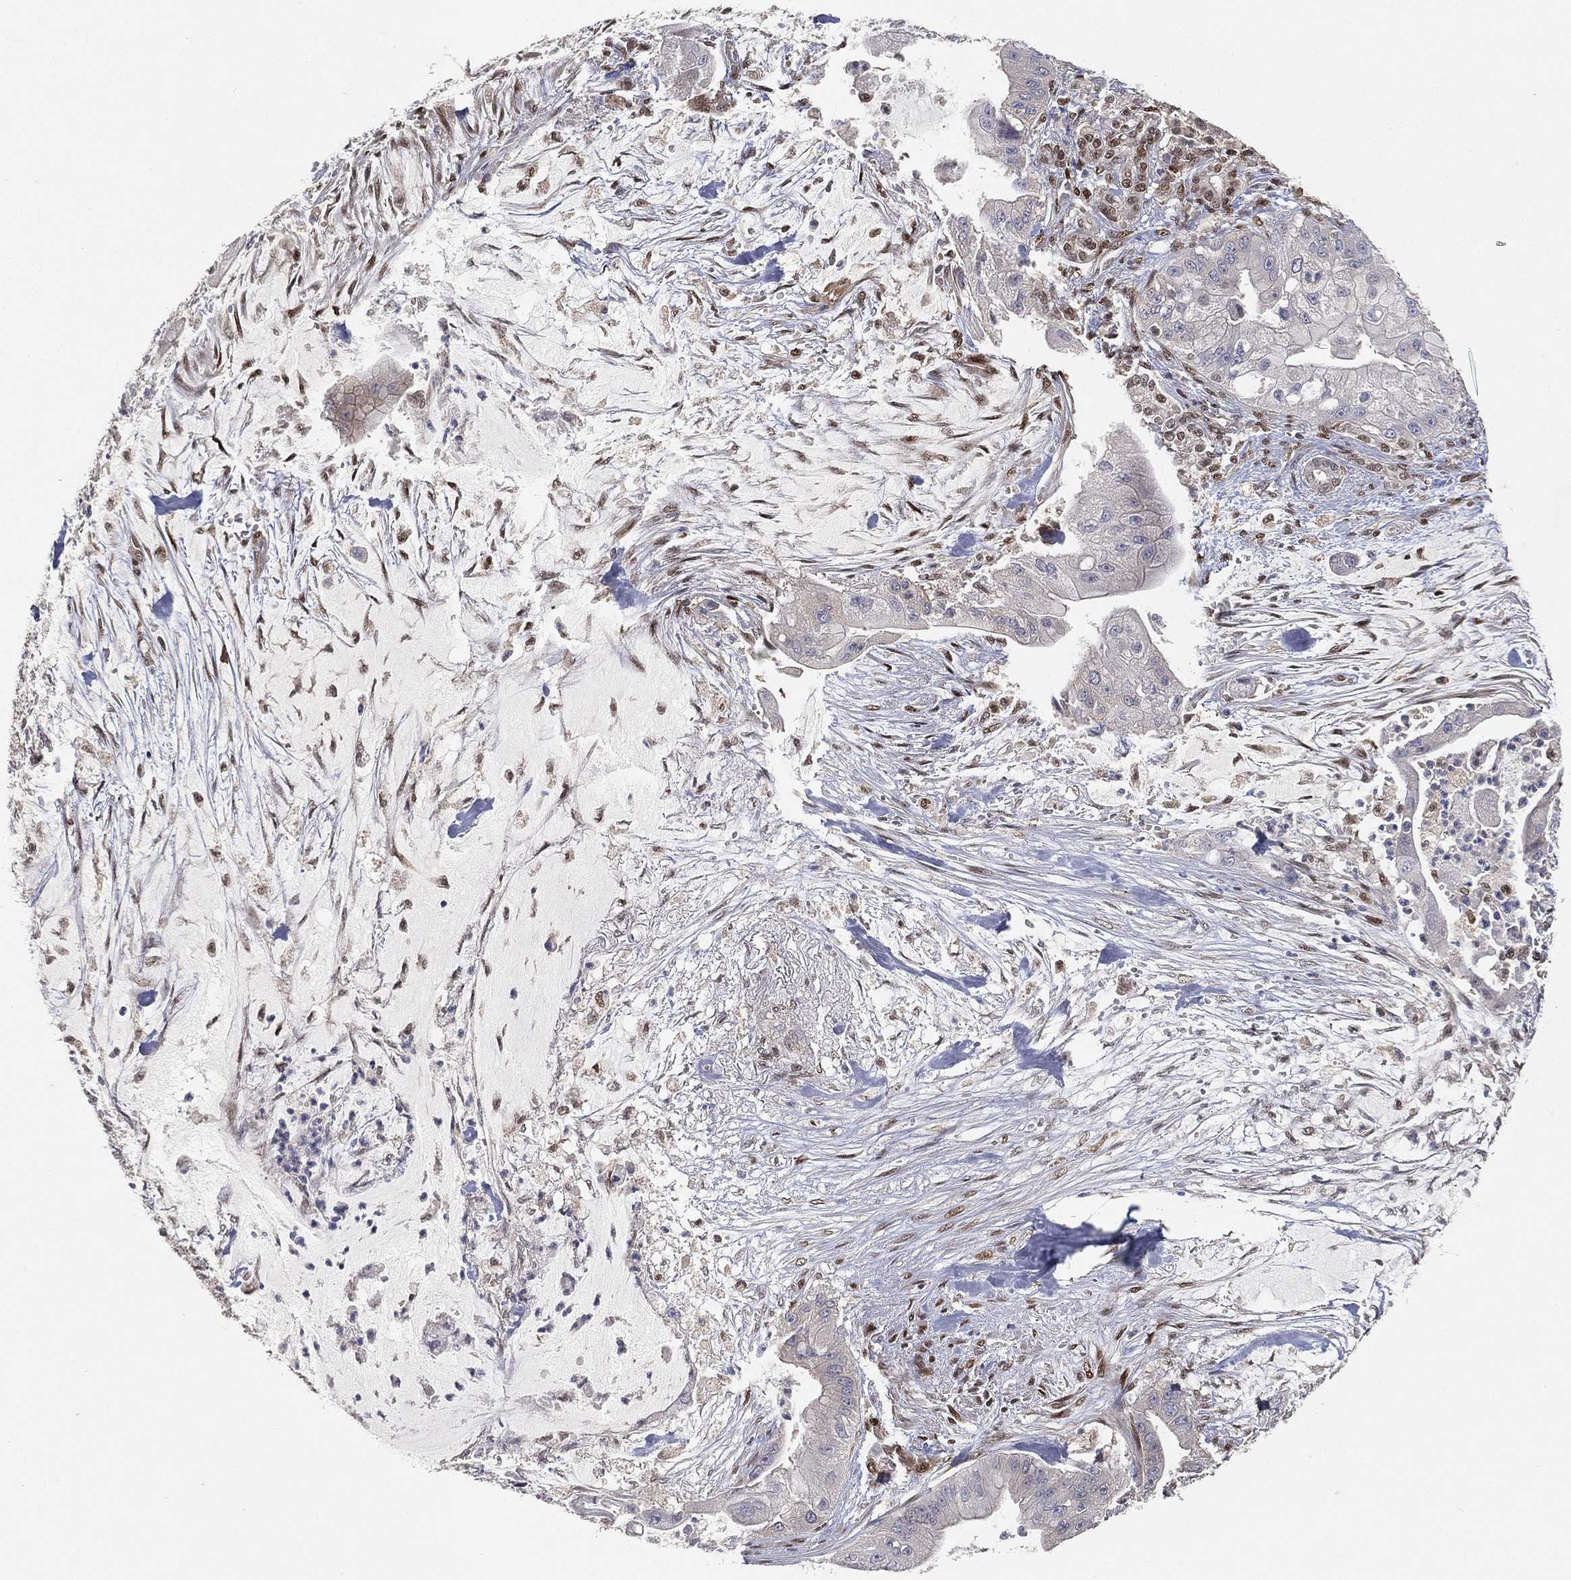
{"staining": {"intensity": "negative", "quantity": "none", "location": "none"}, "tissue": "pancreatic cancer", "cell_type": "Tumor cells", "image_type": "cancer", "snomed": [{"axis": "morphology", "description": "Normal tissue, NOS"}, {"axis": "morphology", "description": "Inflammation, NOS"}, {"axis": "morphology", "description": "Adenocarcinoma, NOS"}, {"axis": "topography", "description": "Pancreas"}], "caption": "A high-resolution micrograph shows immunohistochemistry staining of pancreatic adenocarcinoma, which shows no significant staining in tumor cells. Nuclei are stained in blue.", "gene": "CRTC3", "patient": {"sex": "male", "age": 57}}